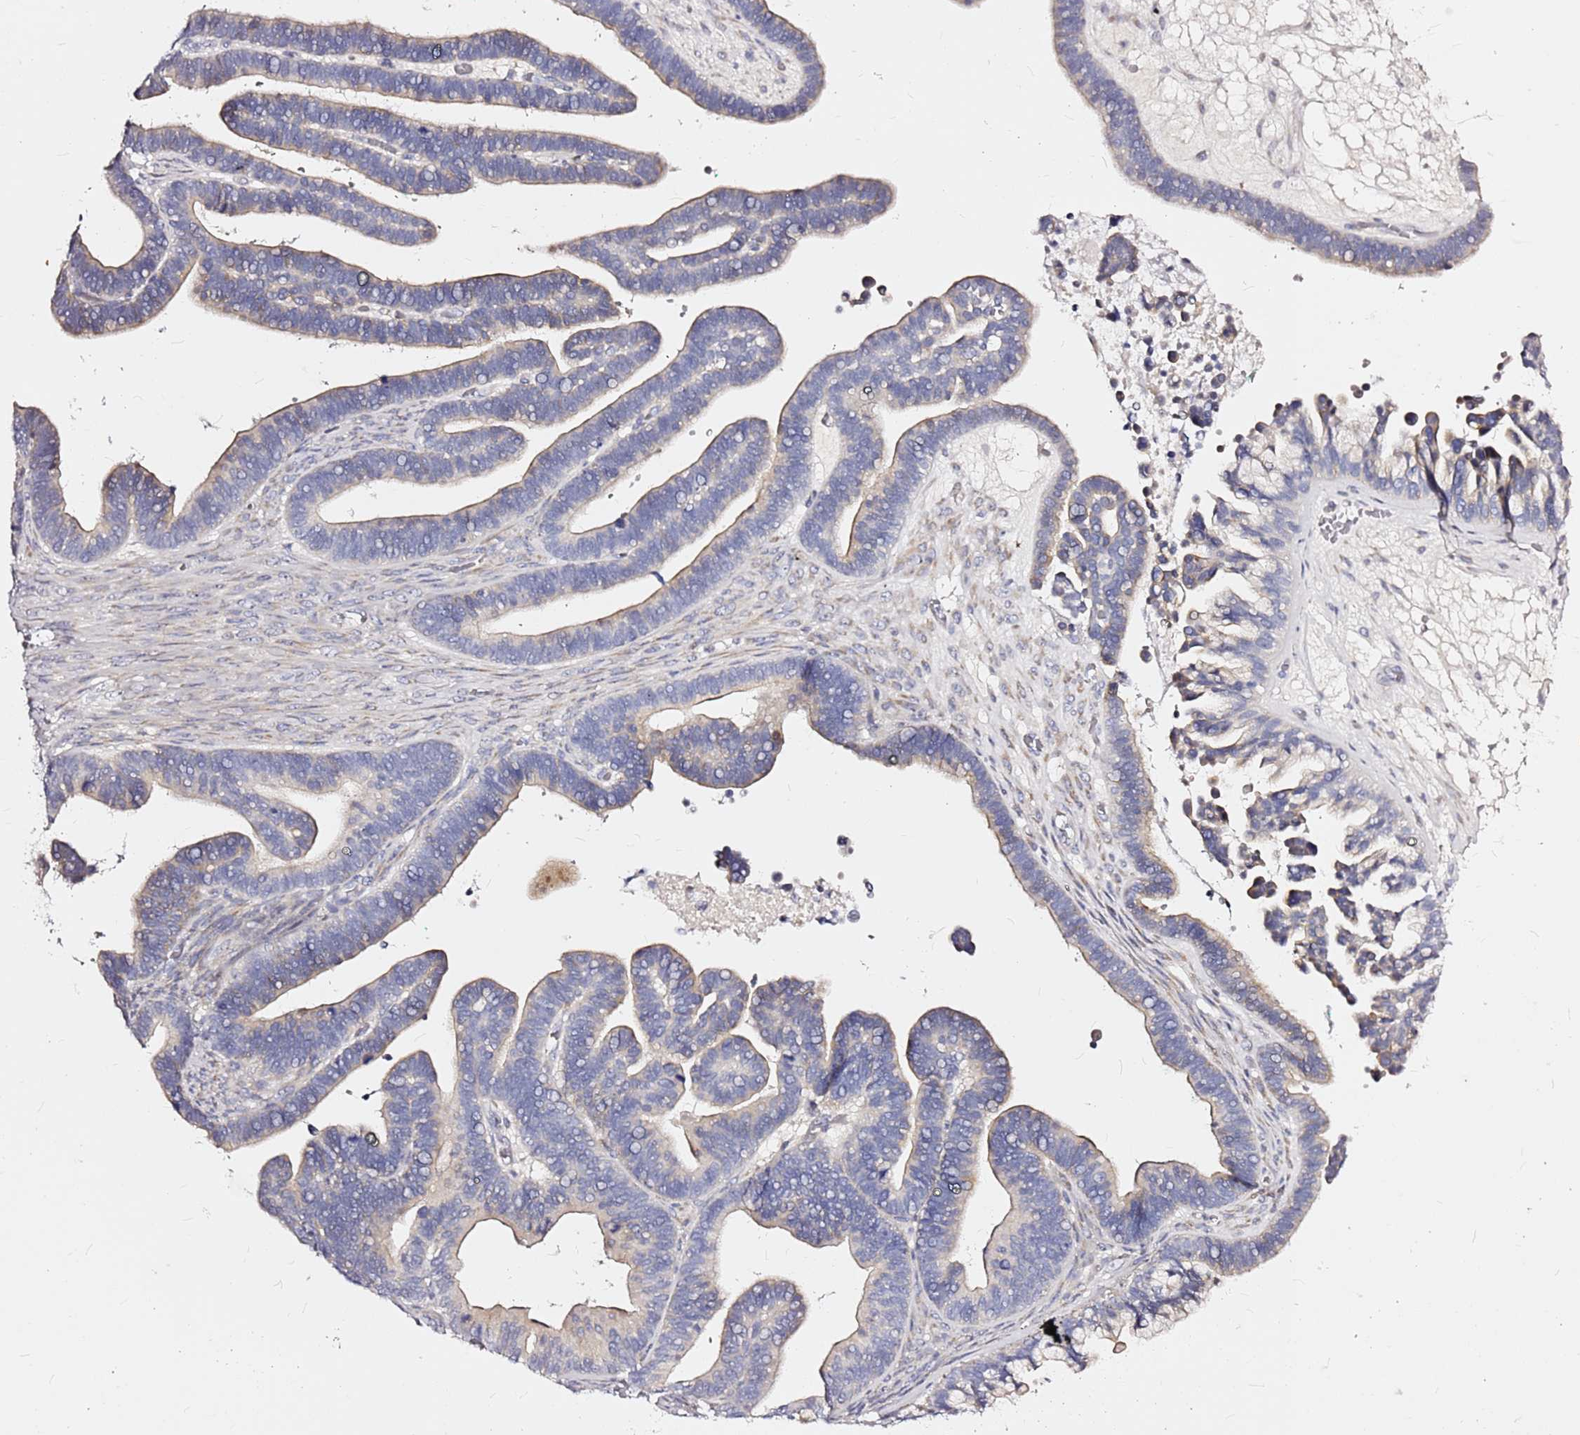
{"staining": {"intensity": "weak", "quantity": "<25%", "location": "cytoplasmic/membranous"}, "tissue": "ovarian cancer", "cell_type": "Tumor cells", "image_type": "cancer", "snomed": [{"axis": "morphology", "description": "Cystadenocarcinoma, serous, NOS"}, {"axis": "topography", "description": "Ovary"}], "caption": "Ovarian cancer (serous cystadenocarcinoma) stained for a protein using immunohistochemistry displays no staining tumor cells.", "gene": "CASD1", "patient": {"sex": "female", "age": 56}}